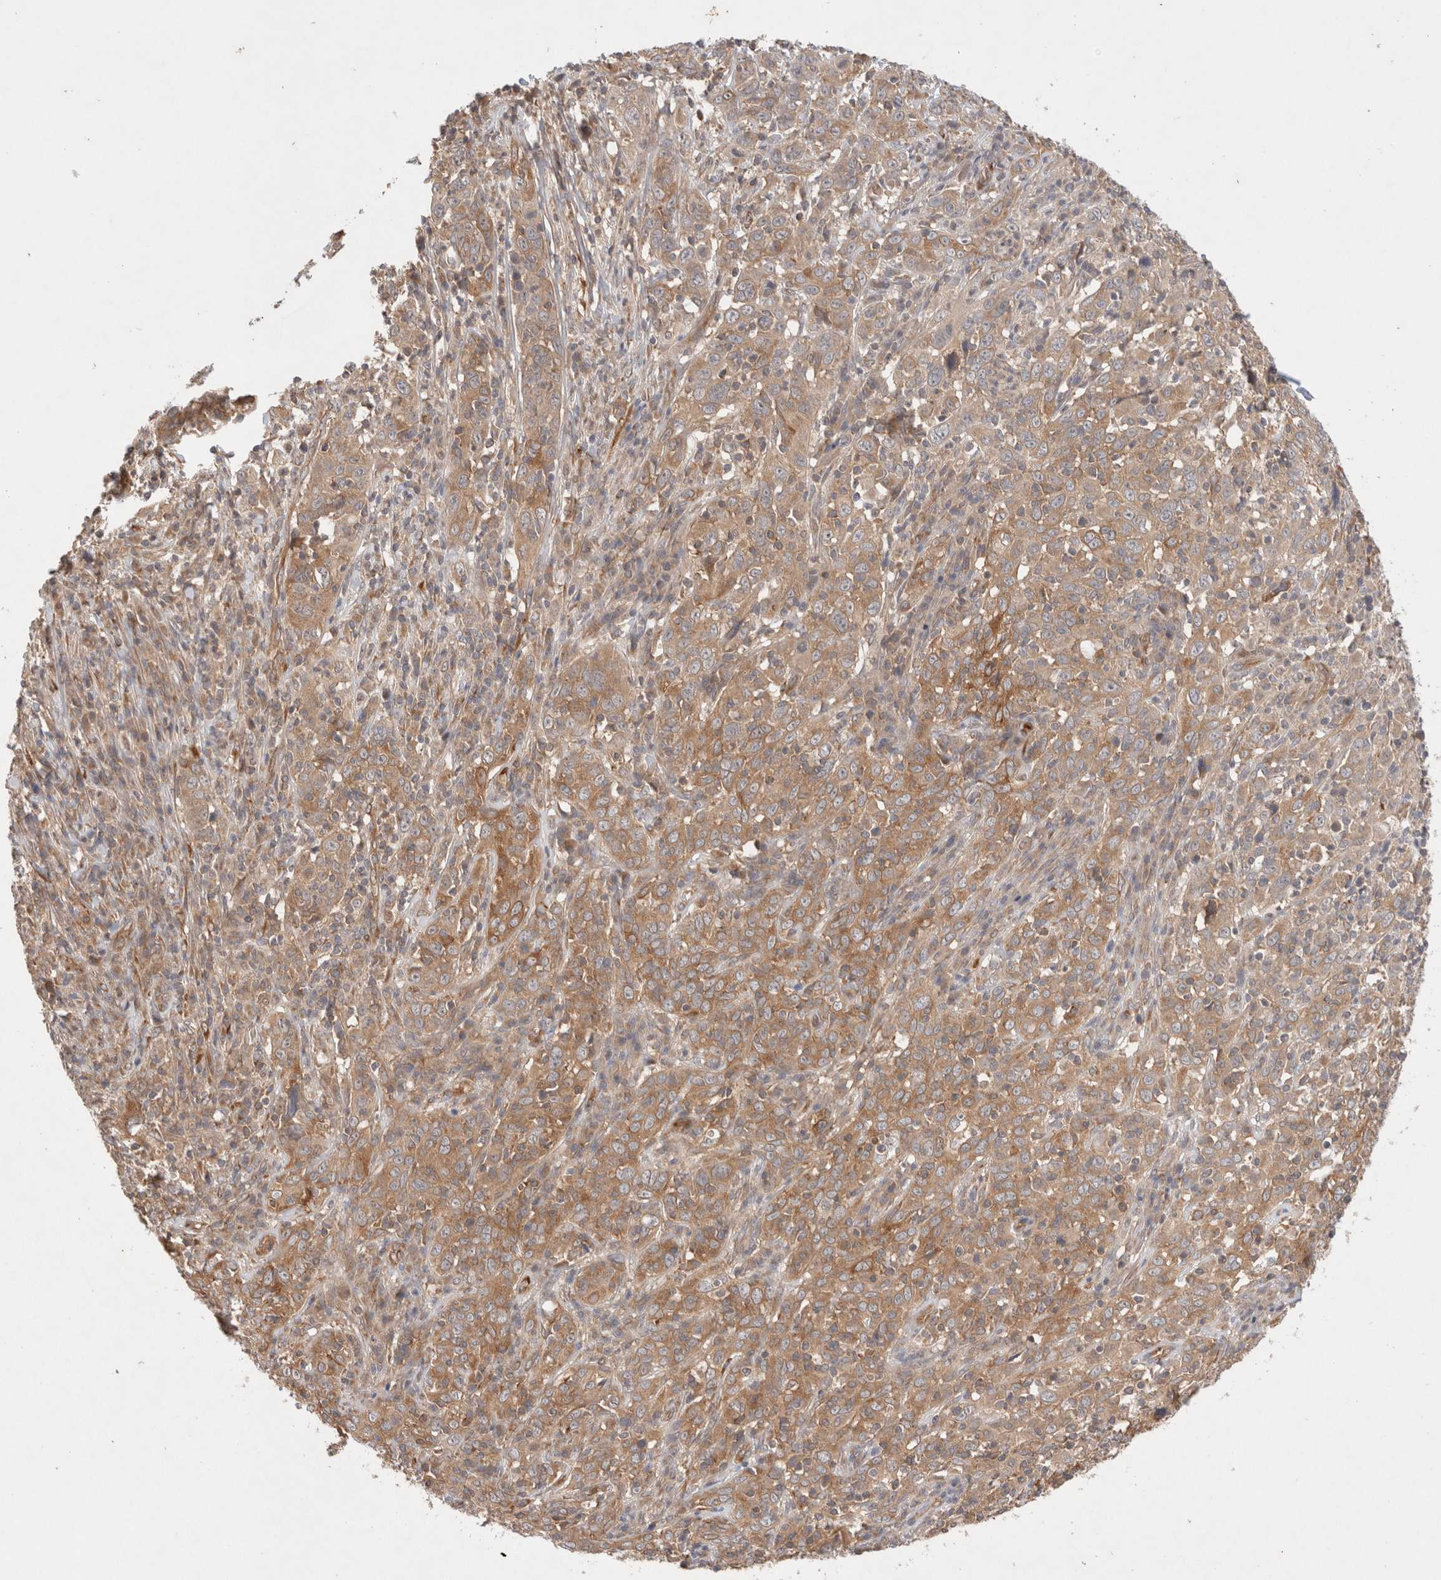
{"staining": {"intensity": "moderate", "quantity": ">75%", "location": "cytoplasmic/membranous"}, "tissue": "cervical cancer", "cell_type": "Tumor cells", "image_type": "cancer", "snomed": [{"axis": "morphology", "description": "Squamous cell carcinoma, NOS"}, {"axis": "topography", "description": "Cervix"}], "caption": "Protein expression analysis of cervical cancer exhibits moderate cytoplasmic/membranous staining in approximately >75% of tumor cells.", "gene": "KLHL20", "patient": {"sex": "female", "age": 46}}